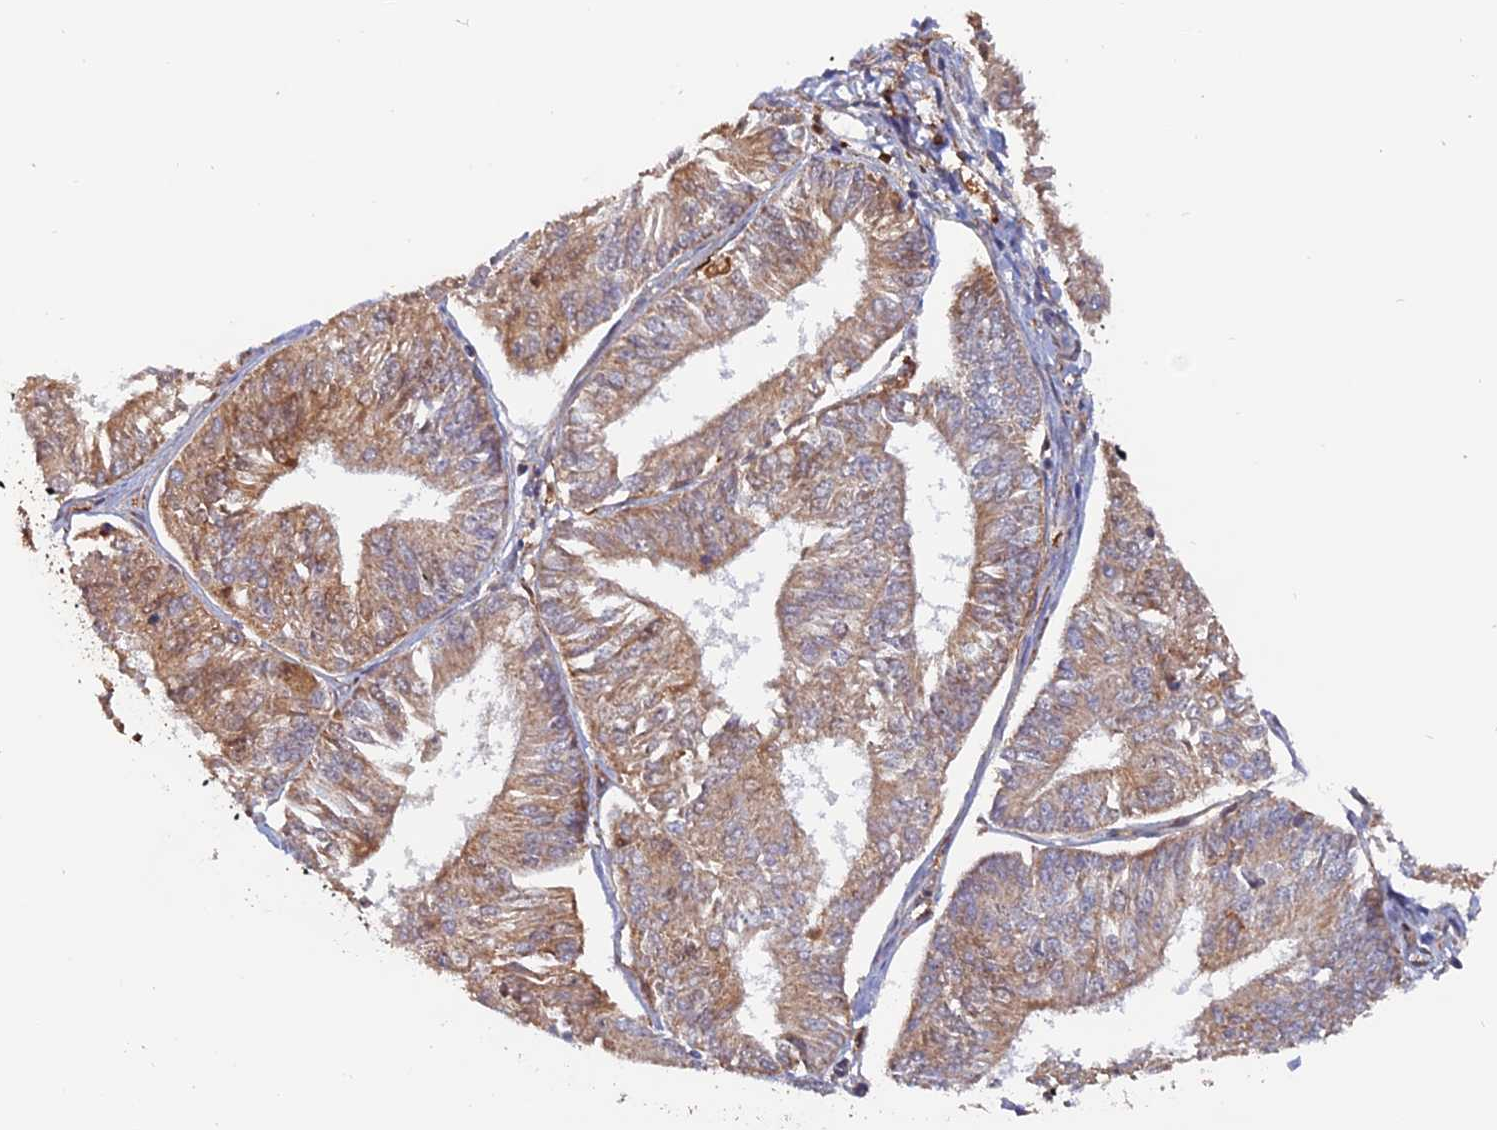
{"staining": {"intensity": "moderate", "quantity": ">75%", "location": "cytoplasmic/membranous"}, "tissue": "endometrial cancer", "cell_type": "Tumor cells", "image_type": "cancer", "snomed": [{"axis": "morphology", "description": "Adenocarcinoma, NOS"}, {"axis": "topography", "description": "Endometrium"}], "caption": "Immunohistochemistry photomicrograph of endometrial cancer stained for a protein (brown), which displays medium levels of moderate cytoplasmic/membranous expression in approximately >75% of tumor cells.", "gene": "DTYMK", "patient": {"sex": "female", "age": 58}}